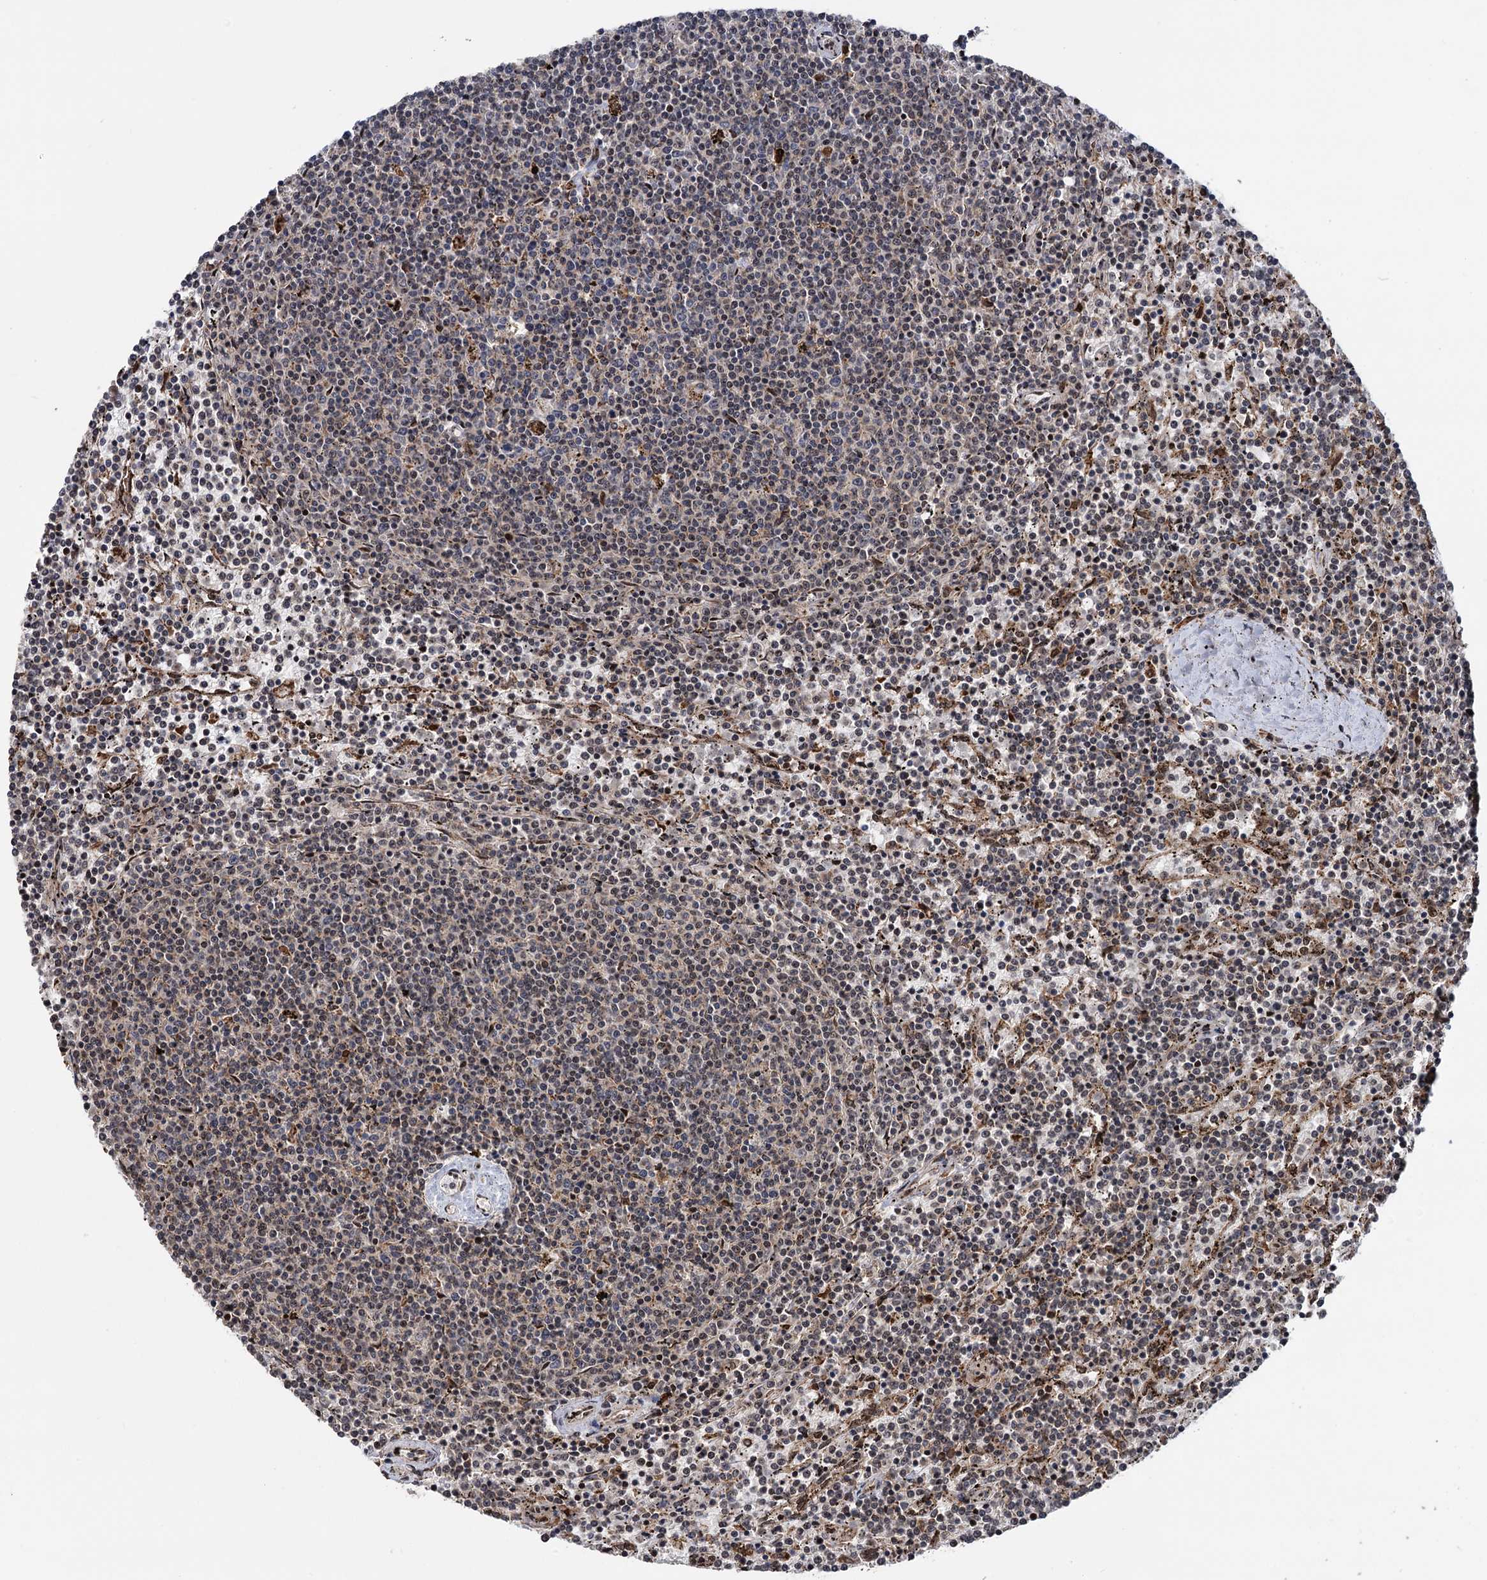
{"staining": {"intensity": "negative", "quantity": "none", "location": "none"}, "tissue": "lymphoma", "cell_type": "Tumor cells", "image_type": "cancer", "snomed": [{"axis": "morphology", "description": "Malignant lymphoma, non-Hodgkin's type, Low grade"}, {"axis": "topography", "description": "Spleen"}], "caption": "A high-resolution histopathology image shows IHC staining of lymphoma, which displays no significant positivity in tumor cells. (Immunohistochemistry (ihc), brightfield microscopy, high magnification).", "gene": "MESD", "patient": {"sex": "female", "age": 50}}